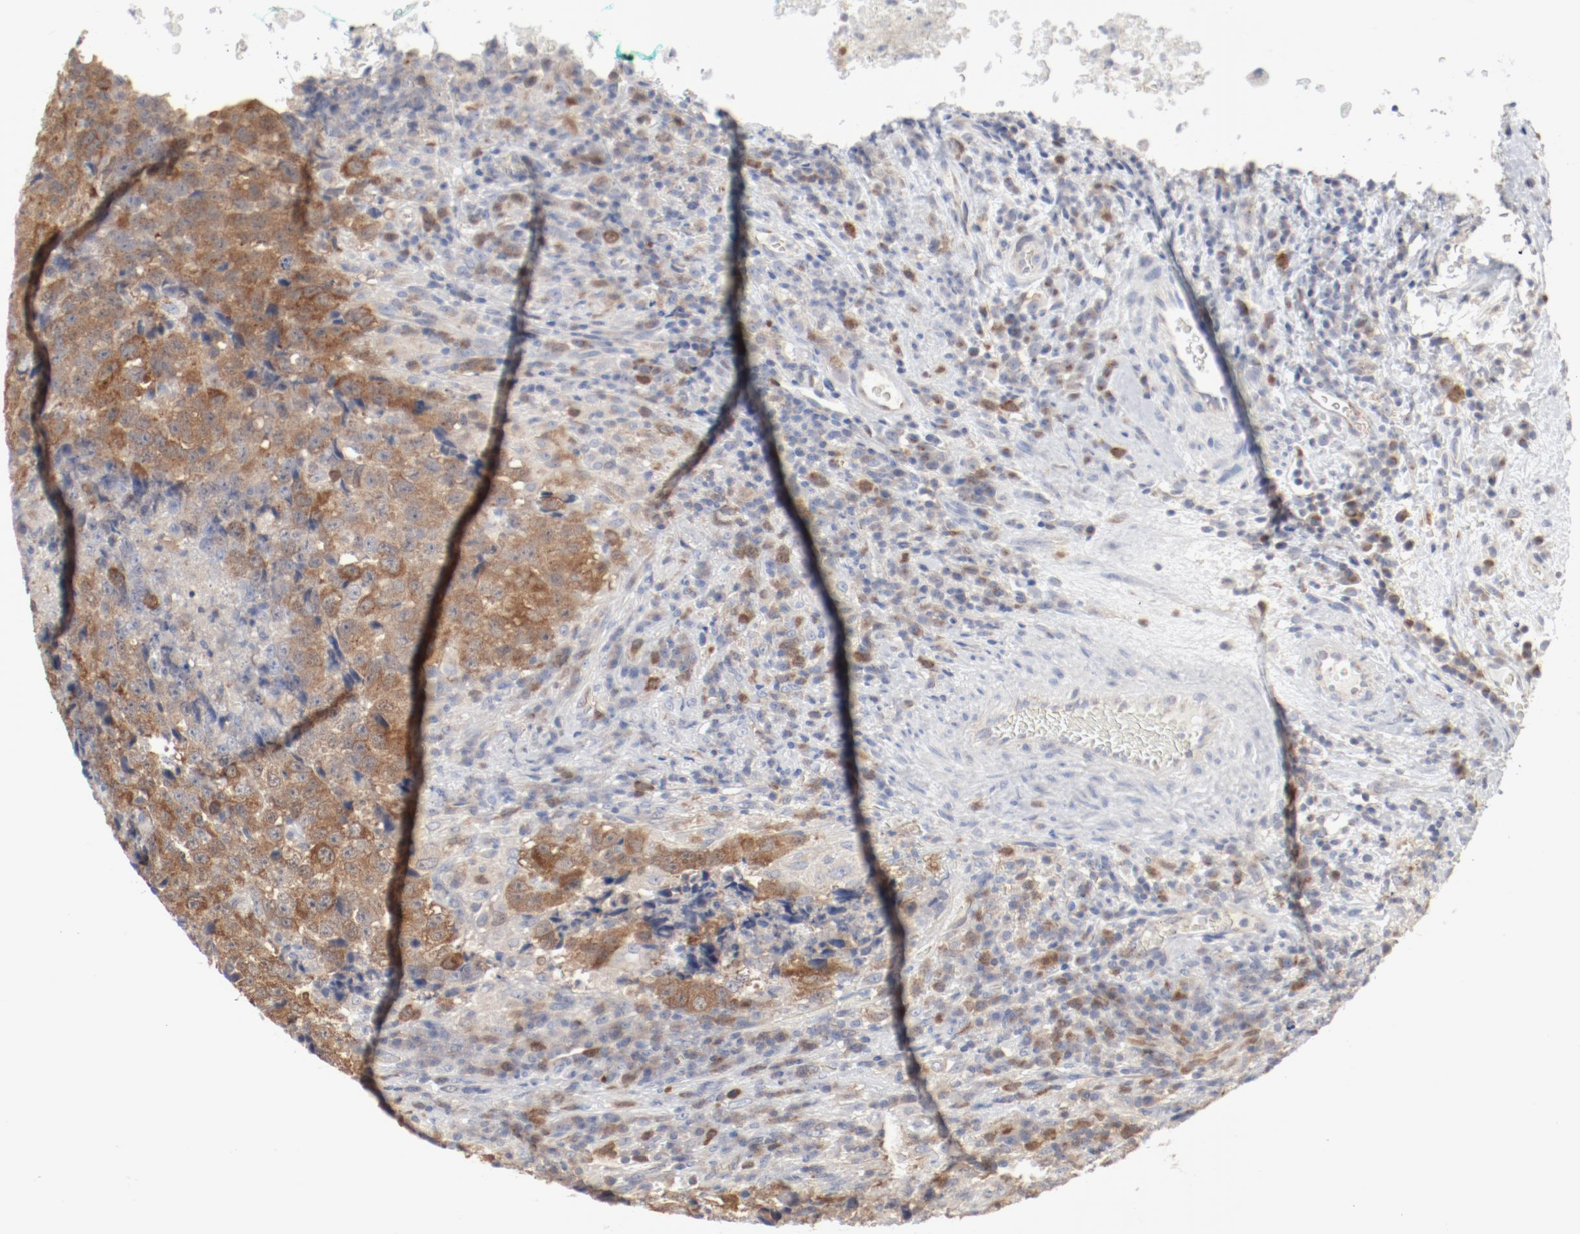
{"staining": {"intensity": "moderate", "quantity": "25%-75%", "location": "cytoplasmic/membranous"}, "tissue": "testis cancer", "cell_type": "Tumor cells", "image_type": "cancer", "snomed": [{"axis": "morphology", "description": "Necrosis, NOS"}, {"axis": "morphology", "description": "Carcinoma, Embryonal, NOS"}, {"axis": "topography", "description": "Testis"}], "caption": "Testis cancer (embryonal carcinoma) stained with a brown dye displays moderate cytoplasmic/membranous positive staining in about 25%-75% of tumor cells.", "gene": "CDK1", "patient": {"sex": "male", "age": 19}}